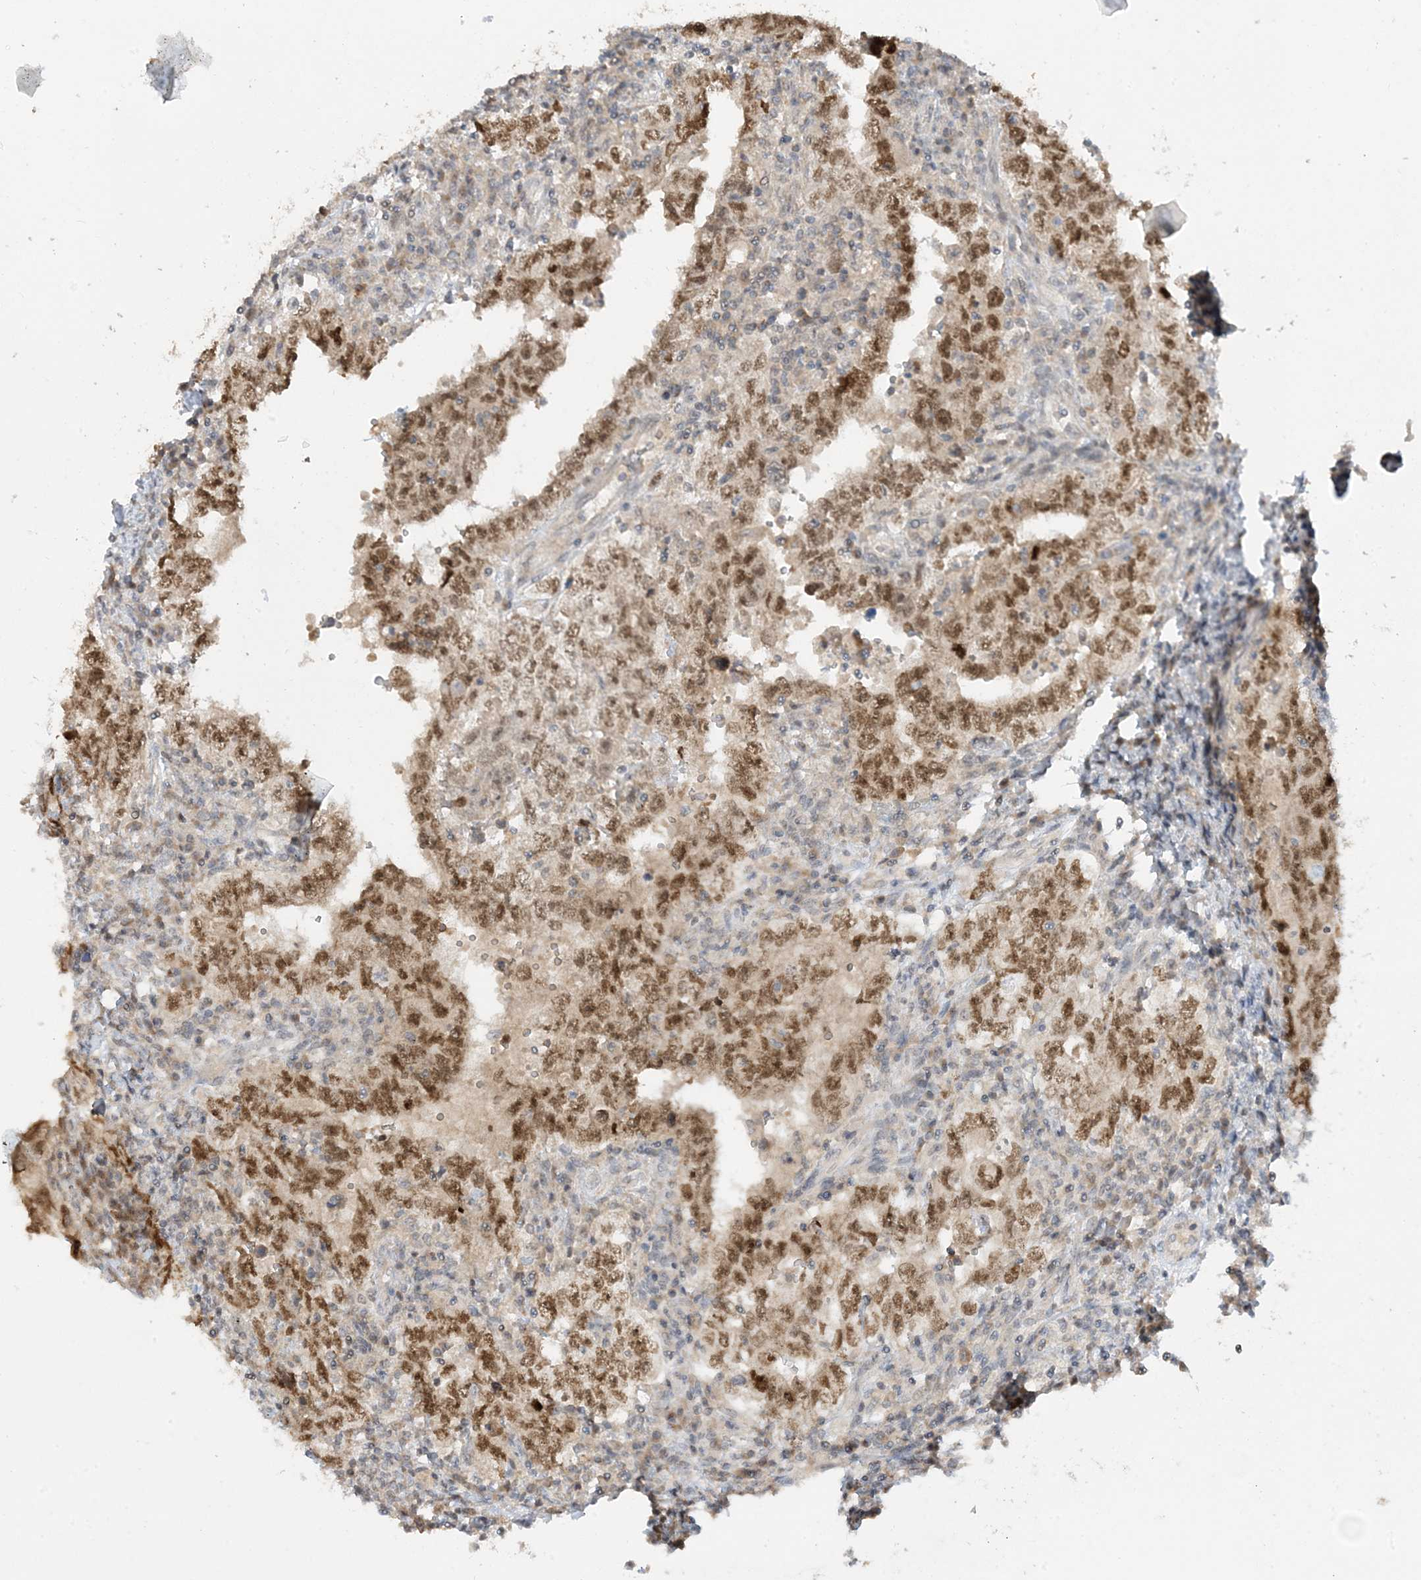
{"staining": {"intensity": "moderate", "quantity": ">75%", "location": "nuclear"}, "tissue": "testis cancer", "cell_type": "Tumor cells", "image_type": "cancer", "snomed": [{"axis": "morphology", "description": "Carcinoma, Embryonal, NOS"}, {"axis": "topography", "description": "Testis"}], "caption": "A brown stain labels moderate nuclear positivity of a protein in human embryonal carcinoma (testis) tumor cells.", "gene": "PRRT3", "patient": {"sex": "male", "age": 26}}